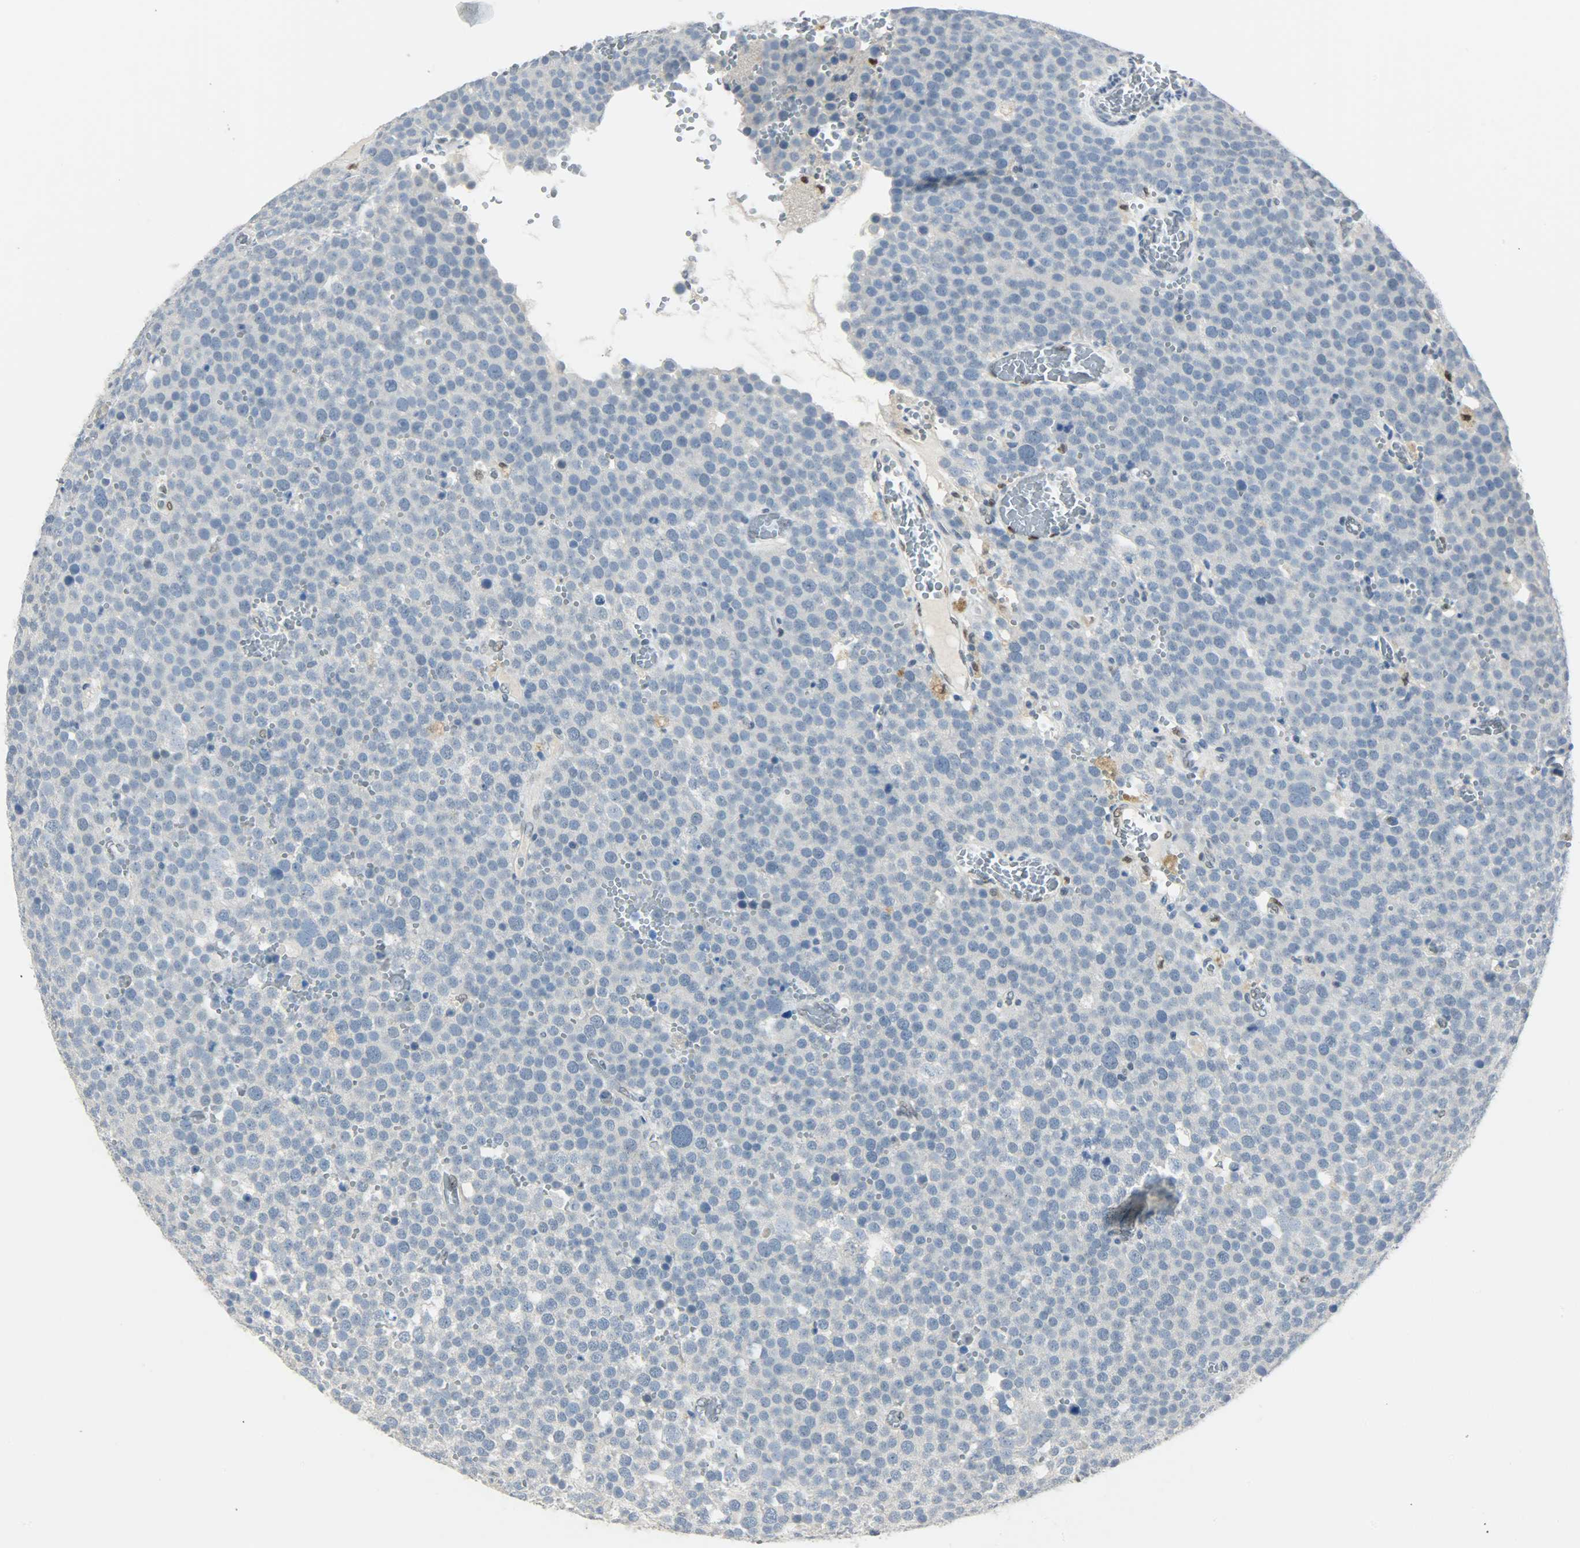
{"staining": {"intensity": "weak", "quantity": "<25%", "location": "nuclear"}, "tissue": "testis cancer", "cell_type": "Tumor cells", "image_type": "cancer", "snomed": [{"axis": "morphology", "description": "Seminoma, NOS"}, {"axis": "topography", "description": "Testis"}], "caption": "Tumor cells show no significant positivity in testis seminoma.", "gene": "PPARG", "patient": {"sex": "male", "age": 71}}